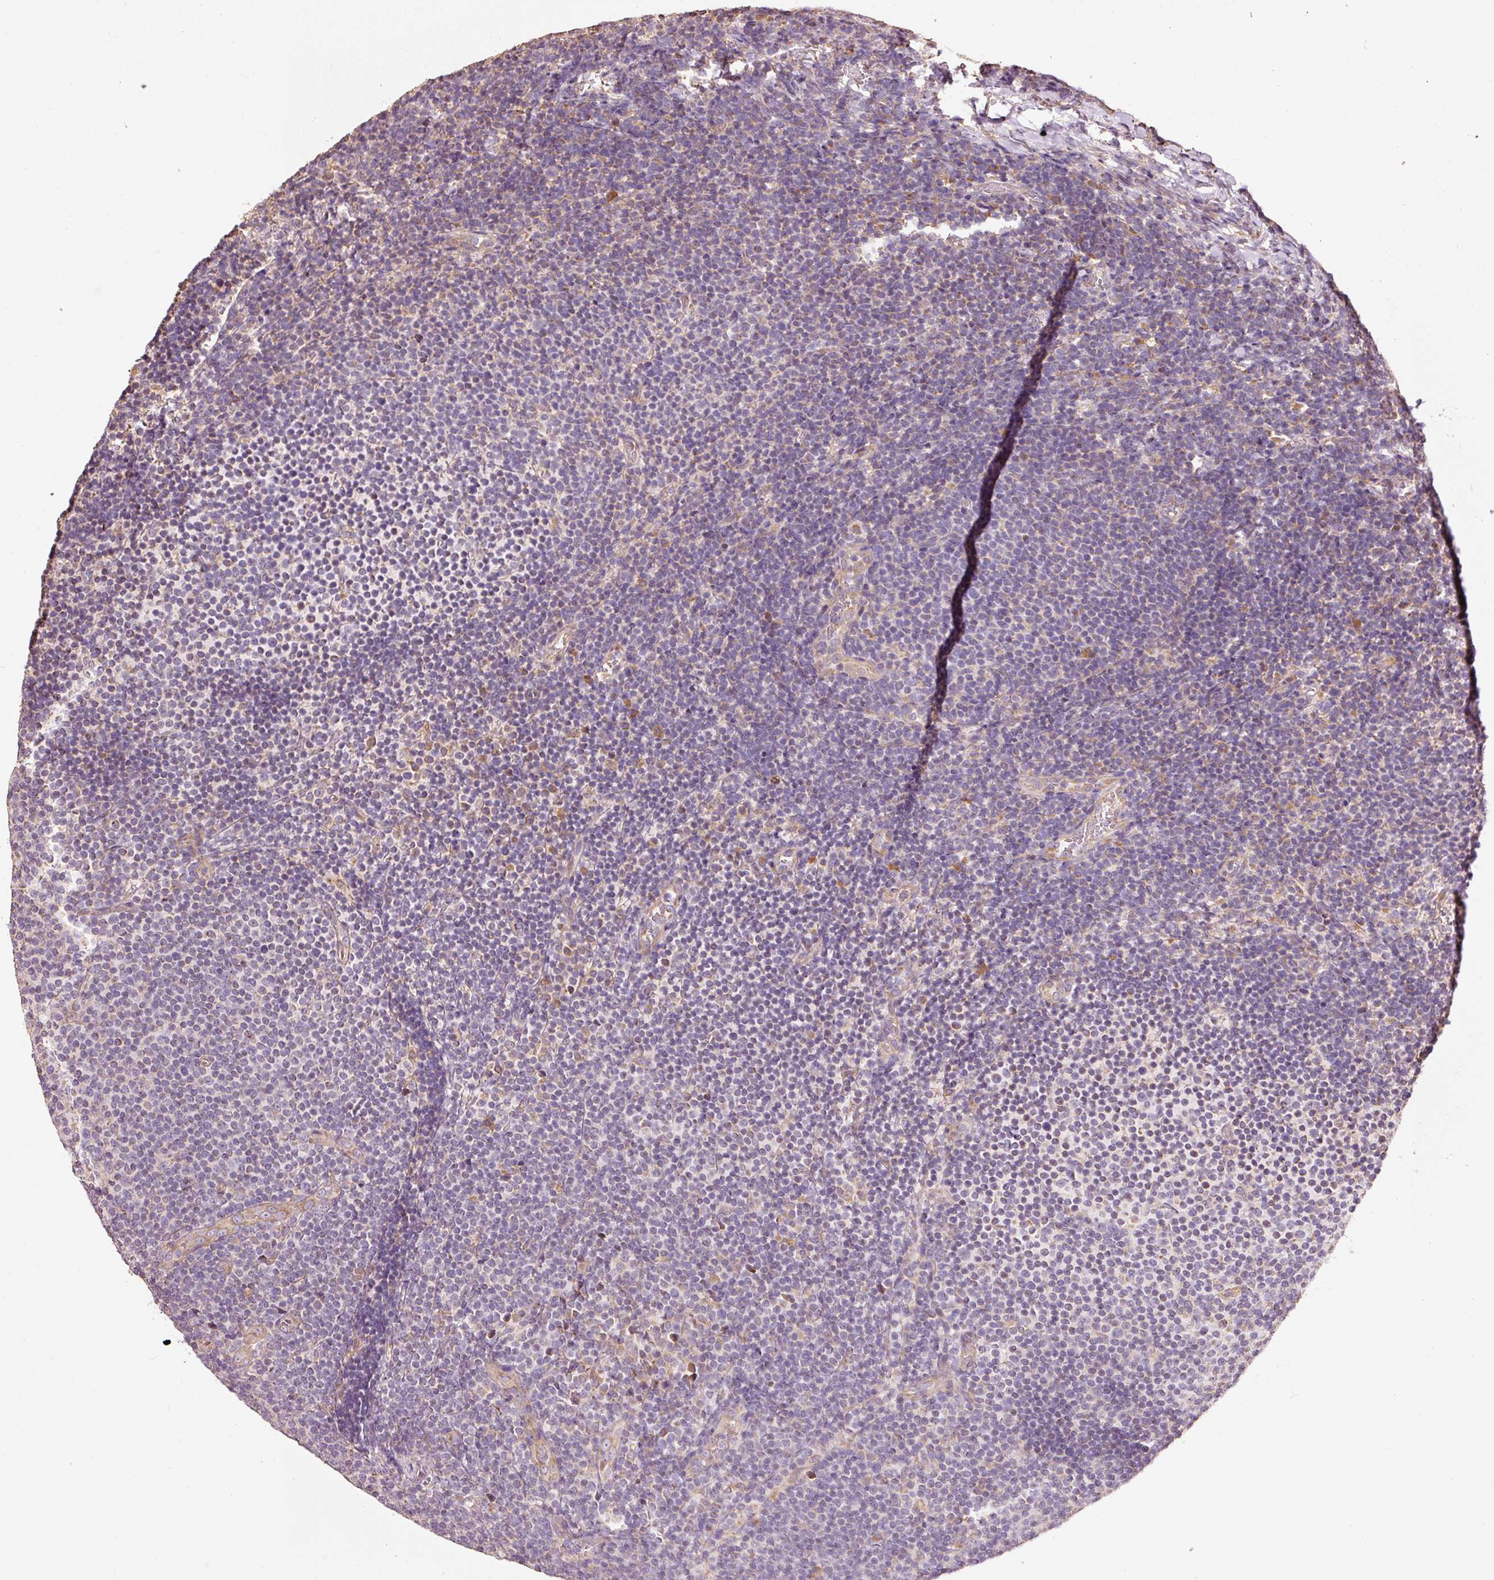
{"staining": {"intensity": "moderate", "quantity": "<25%", "location": "cytoplasmic/membranous"}, "tissue": "lymphoma", "cell_type": "Tumor cells", "image_type": "cancer", "snomed": [{"axis": "morphology", "description": "Malignant lymphoma, non-Hodgkin's type, Low grade"}, {"axis": "topography", "description": "Lymph node"}], "caption": "Immunohistochemical staining of human lymphoma exhibits low levels of moderate cytoplasmic/membranous protein expression in about <25% of tumor cells. (IHC, brightfield microscopy, high magnification).", "gene": "EFHC1", "patient": {"sex": "male", "age": 66}}